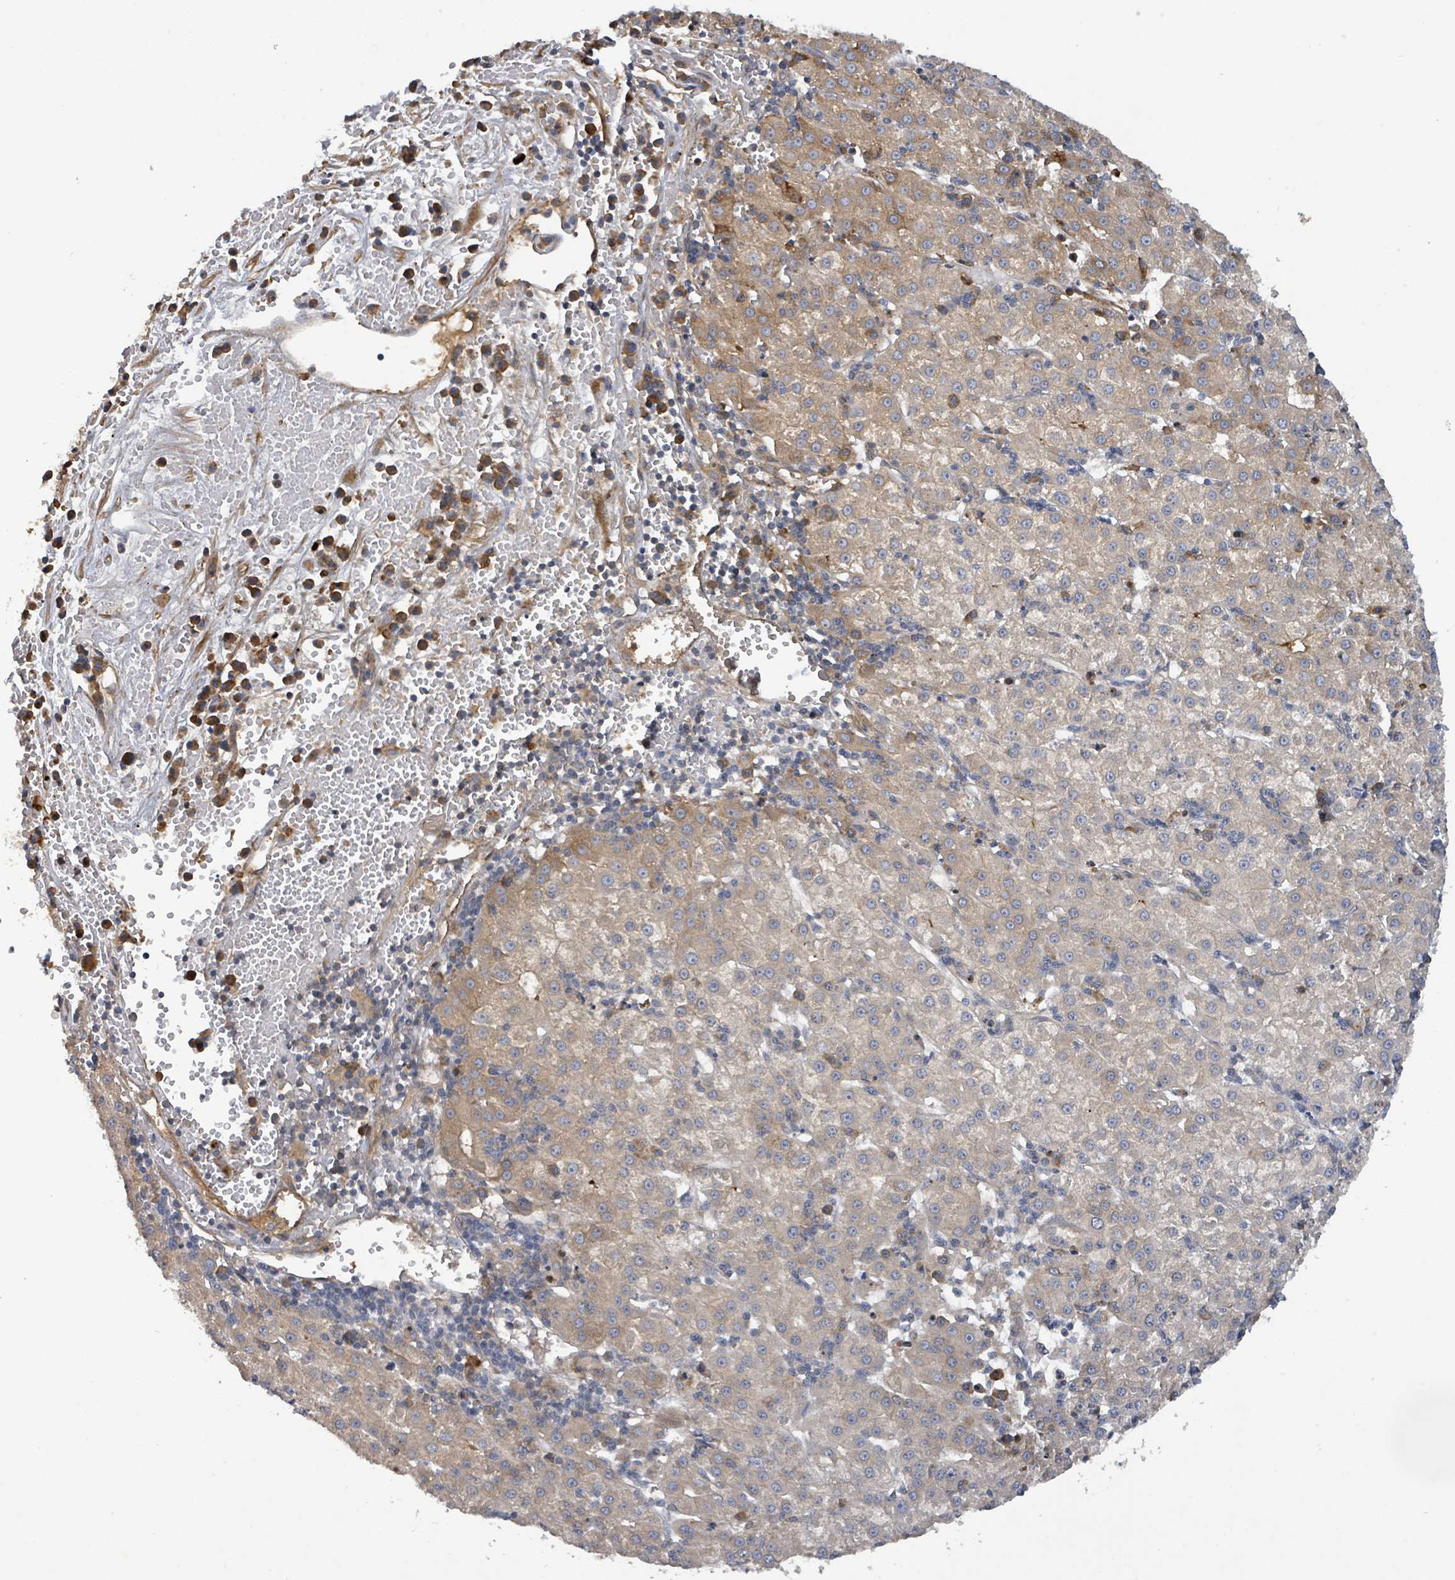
{"staining": {"intensity": "weak", "quantity": "<25%", "location": "cytoplasmic/membranous"}, "tissue": "liver cancer", "cell_type": "Tumor cells", "image_type": "cancer", "snomed": [{"axis": "morphology", "description": "Carcinoma, Hepatocellular, NOS"}, {"axis": "topography", "description": "Liver"}], "caption": "A histopathology image of human liver cancer (hepatocellular carcinoma) is negative for staining in tumor cells.", "gene": "STARD4", "patient": {"sex": "male", "age": 76}}